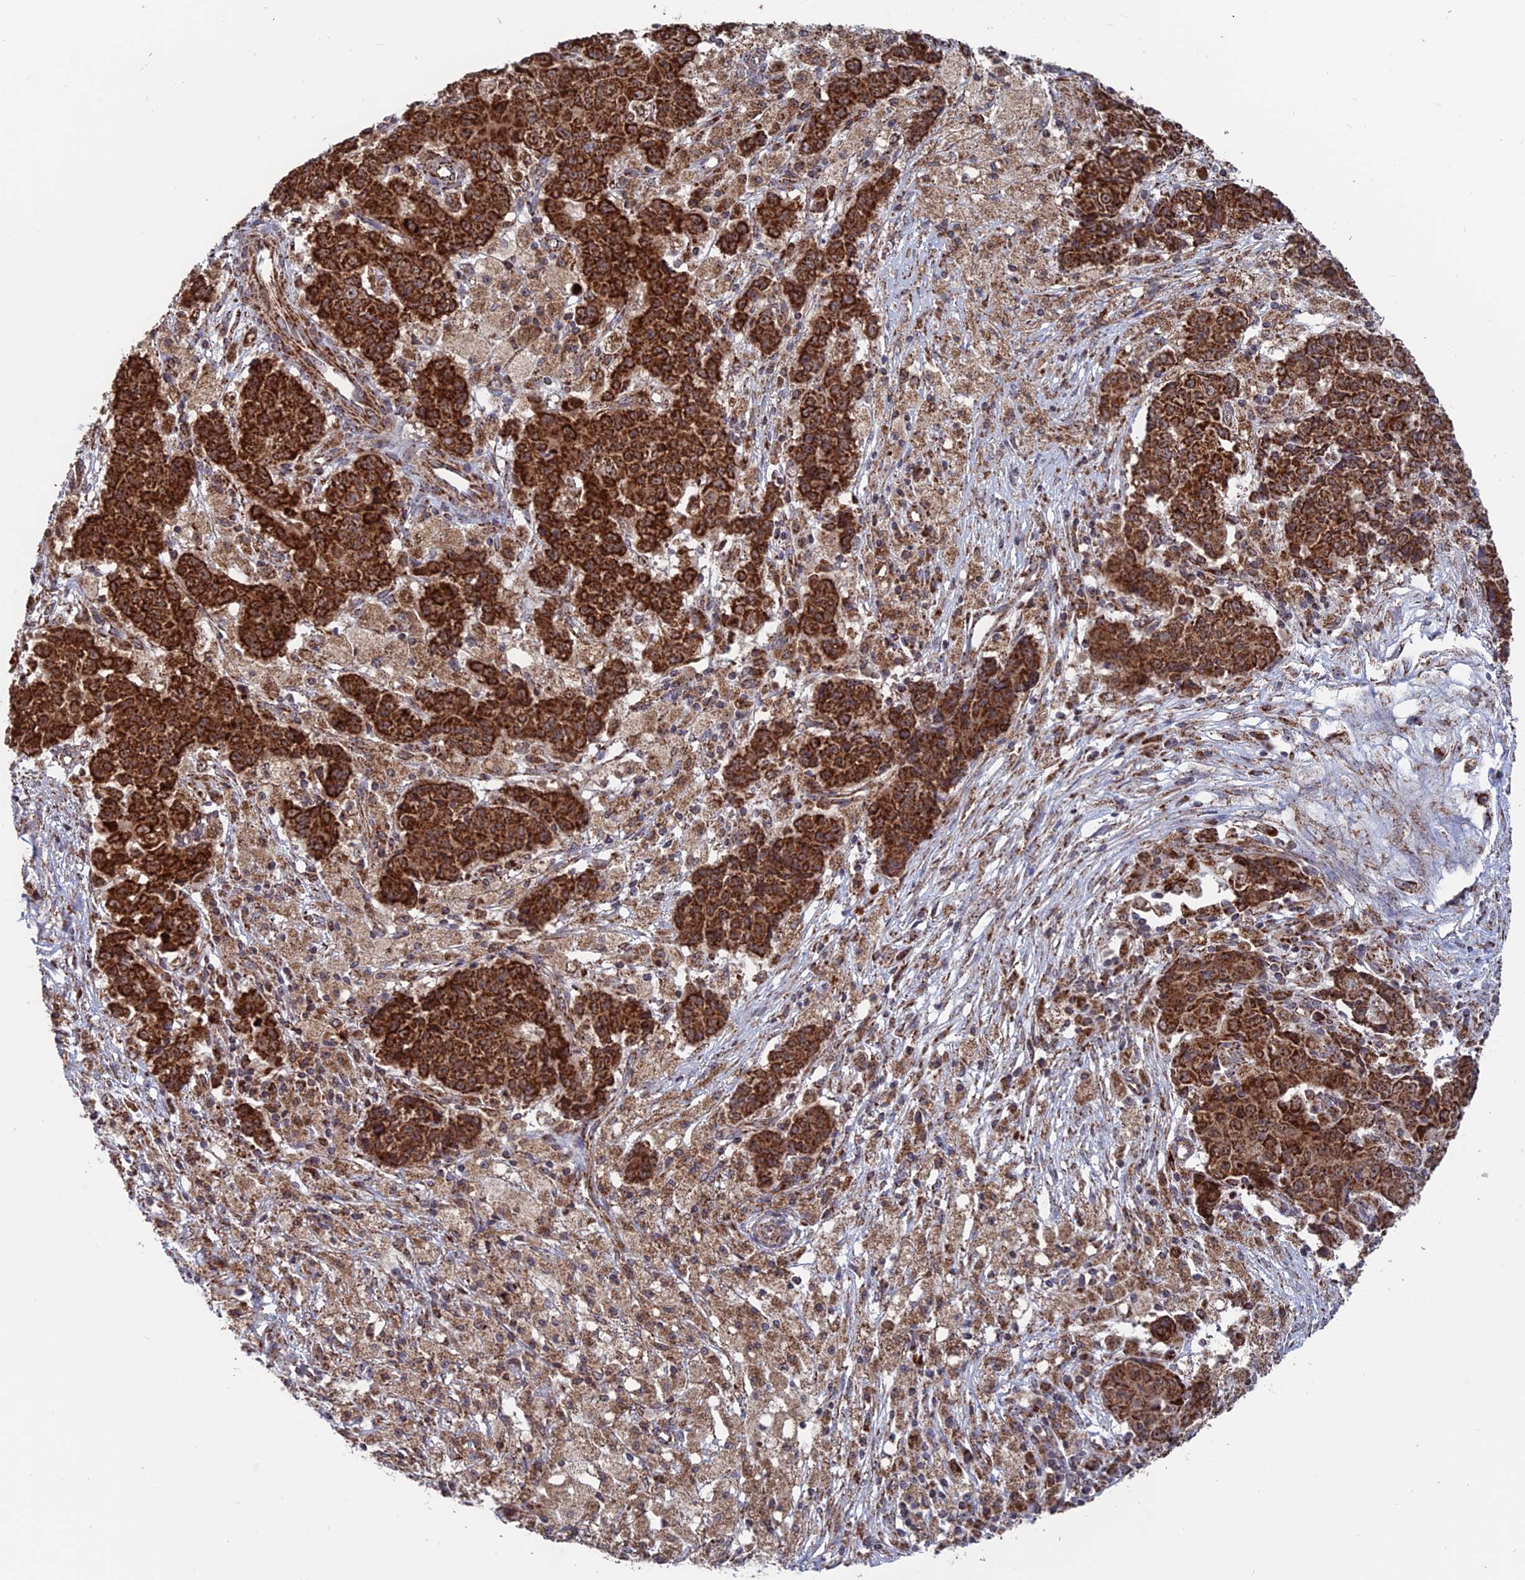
{"staining": {"intensity": "strong", "quantity": ">75%", "location": "cytoplasmic/membranous"}, "tissue": "ovarian cancer", "cell_type": "Tumor cells", "image_type": "cancer", "snomed": [{"axis": "morphology", "description": "Carcinoma, endometroid"}, {"axis": "topography", "description": "Ovary"}], "caption": "Protein staining reveals strong cytoplasmic/membranous positivity in approximately >75% of tumor cells in ovarian cancer.", "gene": "DTYMK", "patient": {"sex": "female", "age": 42}}